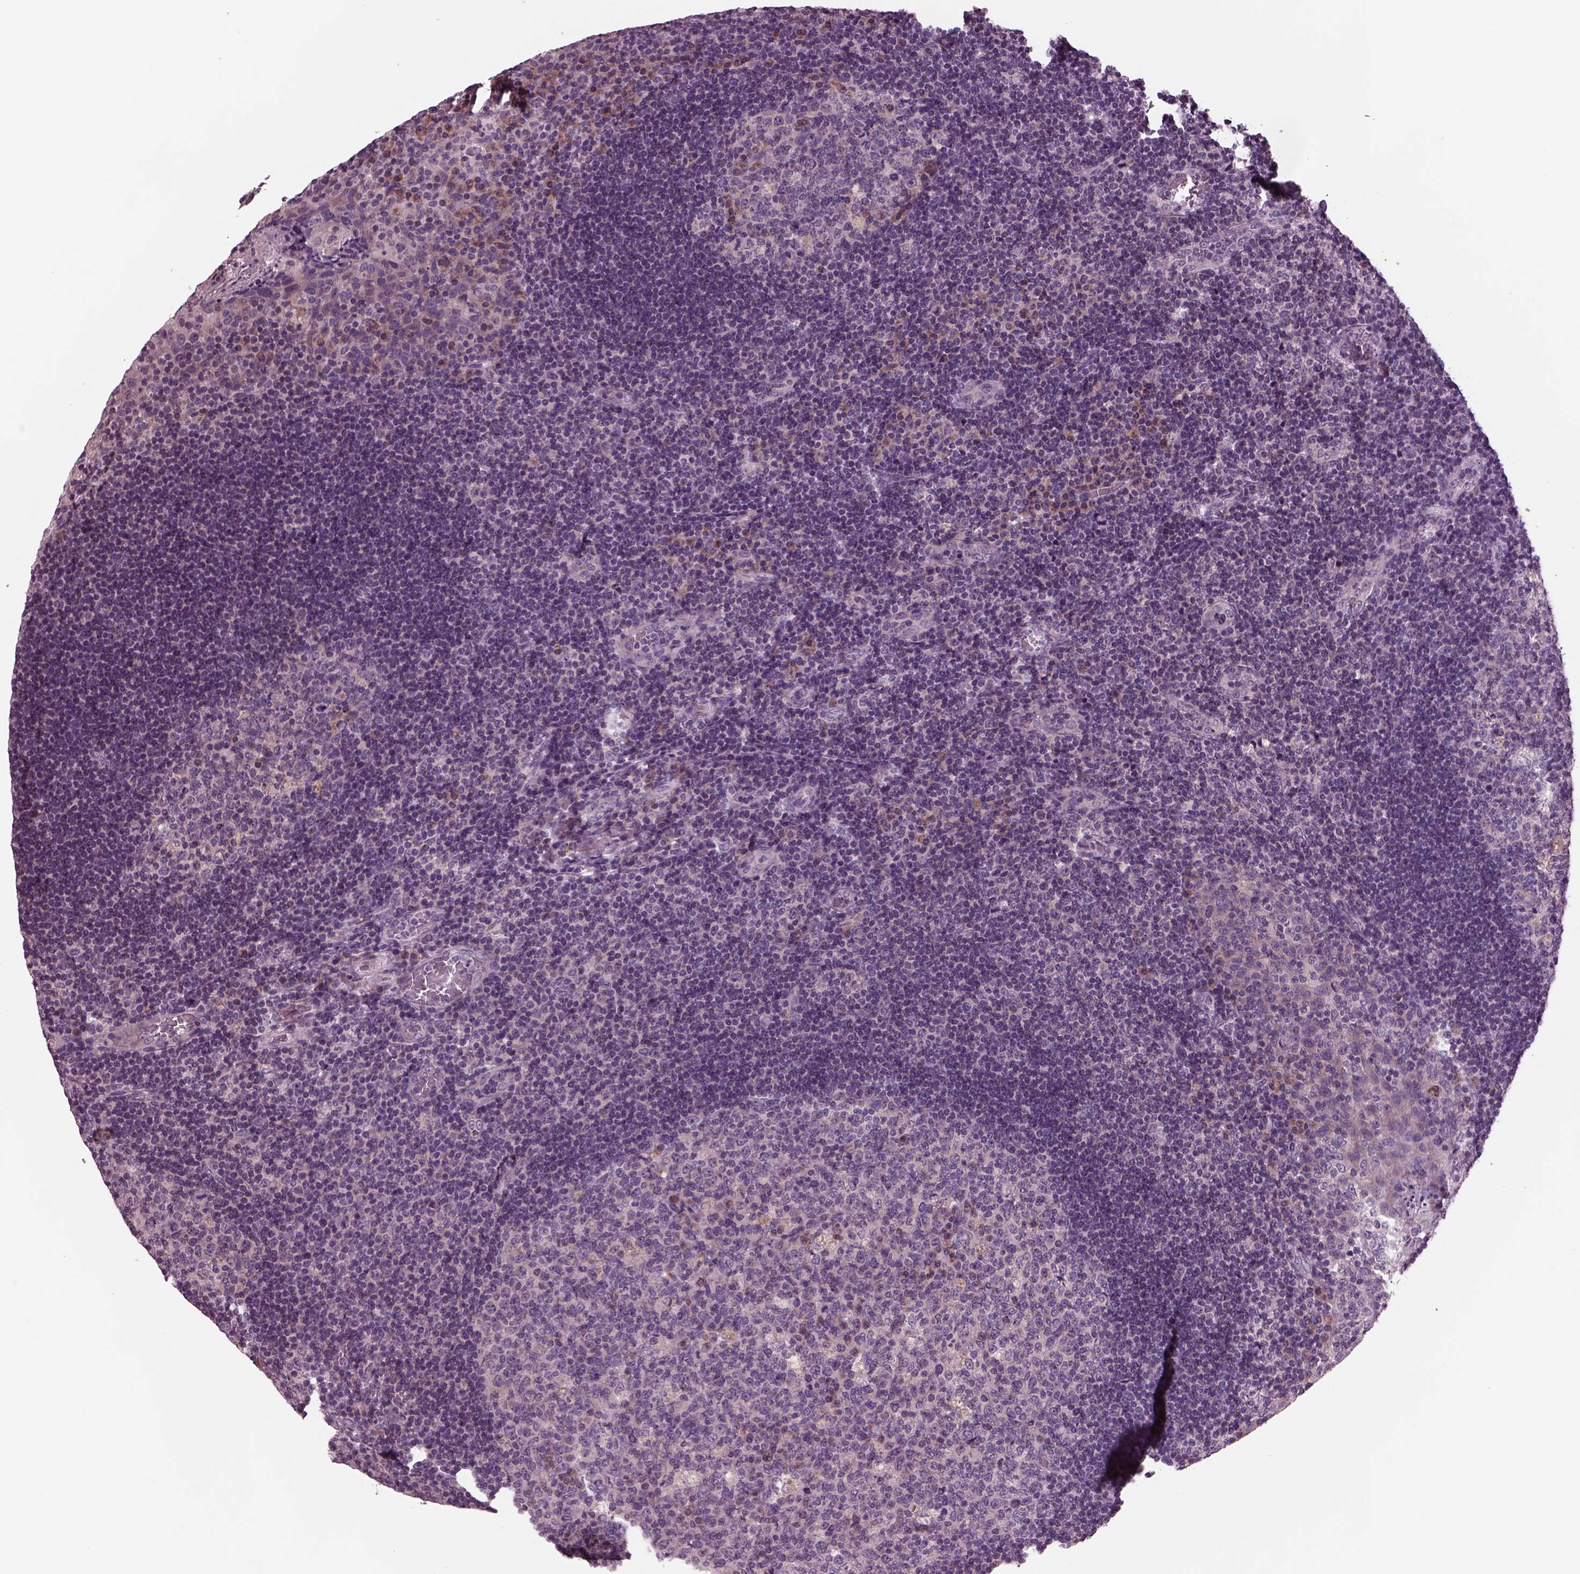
{"staining": {"intensity": "weak", "quantity": "25%-75%", "location": "cytoplasmic/membranous"}, "tissue": "tonsil", "cell_type": "Germinal center cells", "image_type": "normal", "snomed": [{"axis": "morphology", "description": "Normal tissue, NOS"}, {"axis": "topography", "description": "Tonsil"}], "caption": "Germinal center cells display low levels of weak cytoplasmic/membranous staining in about 25%-75% of cells in unremarkable human tonsil.", "gene": "AP4M1", "patient": {"sex": "male", "age": 17}}